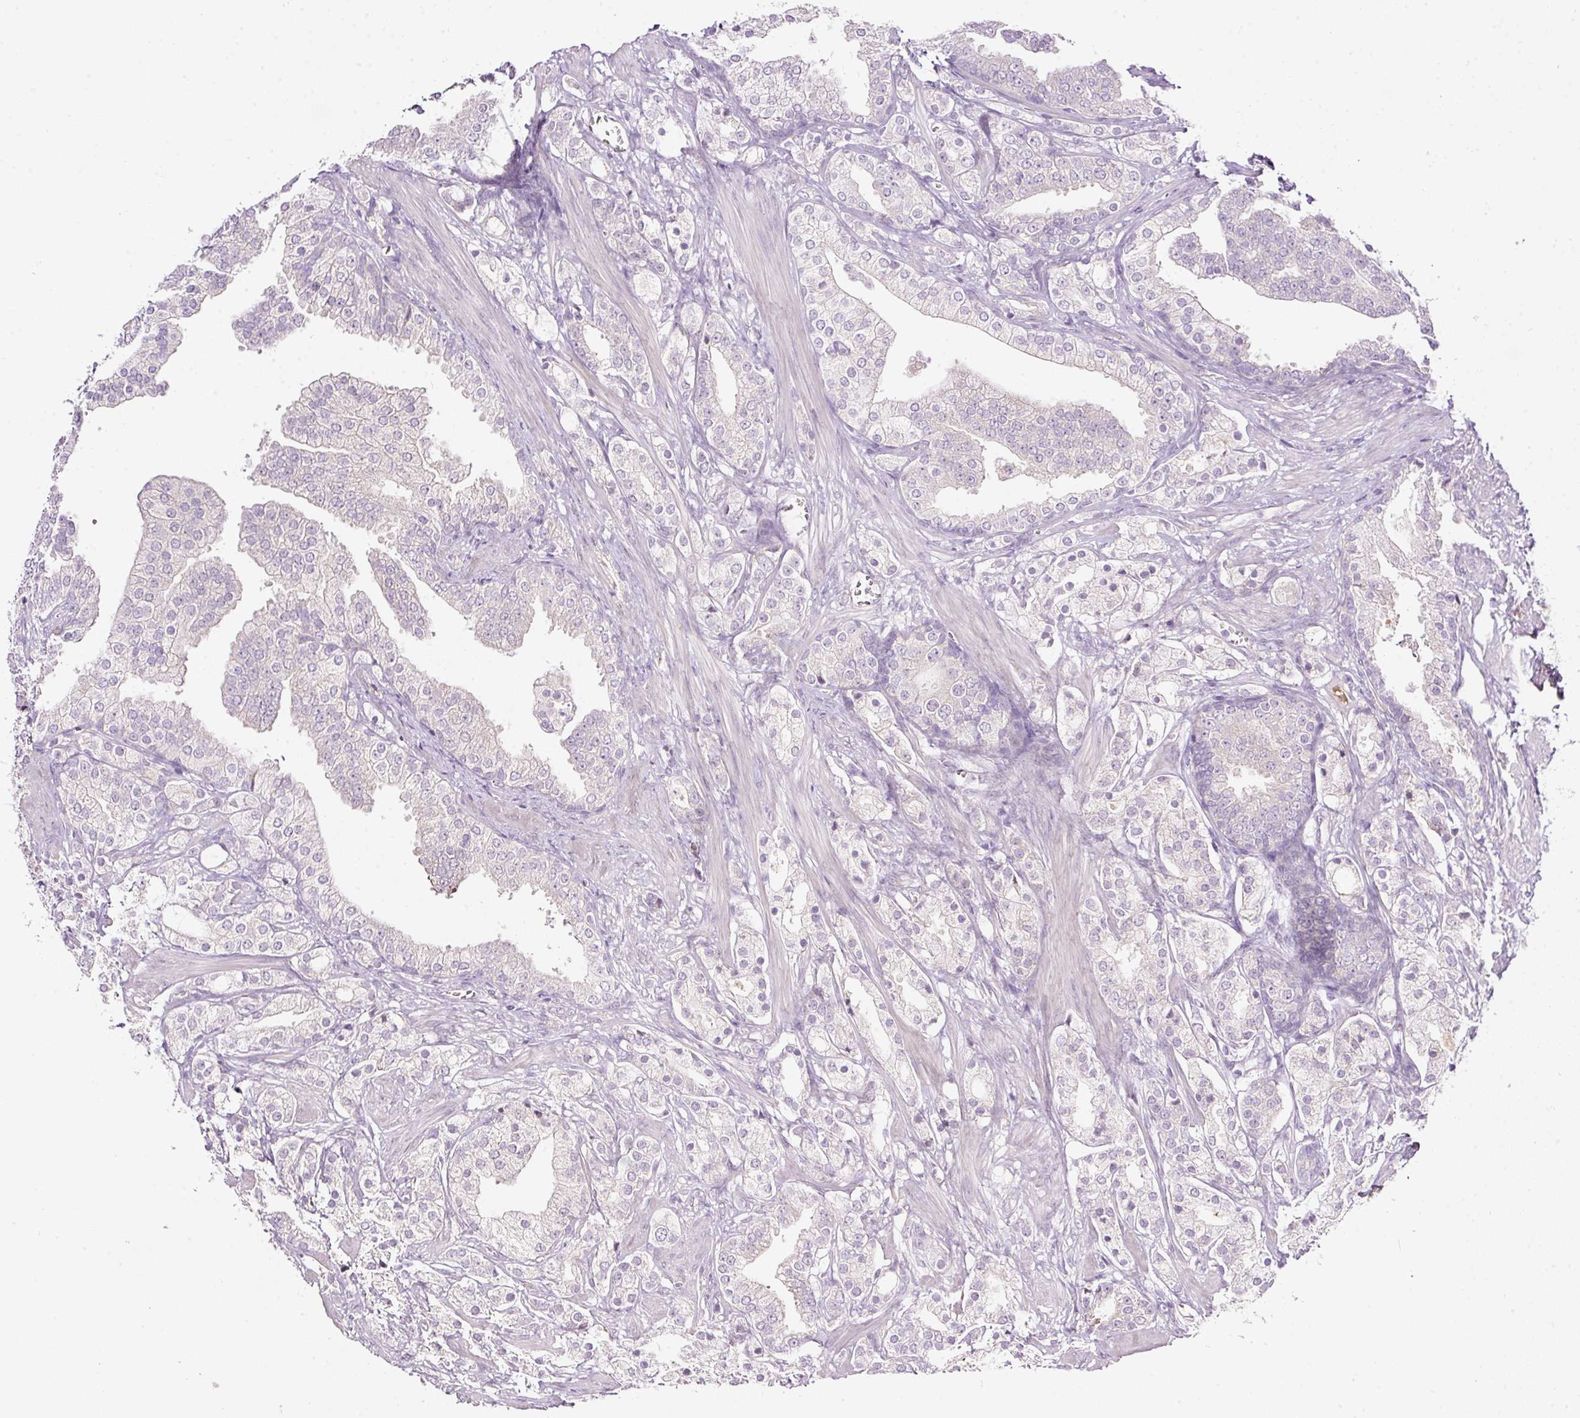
{"staining": {"intensity": "negative", "quantity": "none", "location": "none"}, "tissue": "prostate cancer", "cell_type": "Tumor cells", "image_type": "cancer", "snomed": [{"axis": "morphology", "description": "Adenocarcinoma, High grade"}, {"axis": "topography", "description": "Prostate"}], "caption": "Protein analysis of prostate cancer (adenocarcinoma (high-grade)) displays no significant staining in tumor cells. (Immunohistochemistry, brightfield microscopy, high magnification).", "gene": "RSPO2", "patient": {"sex": "male", "age": 50}}